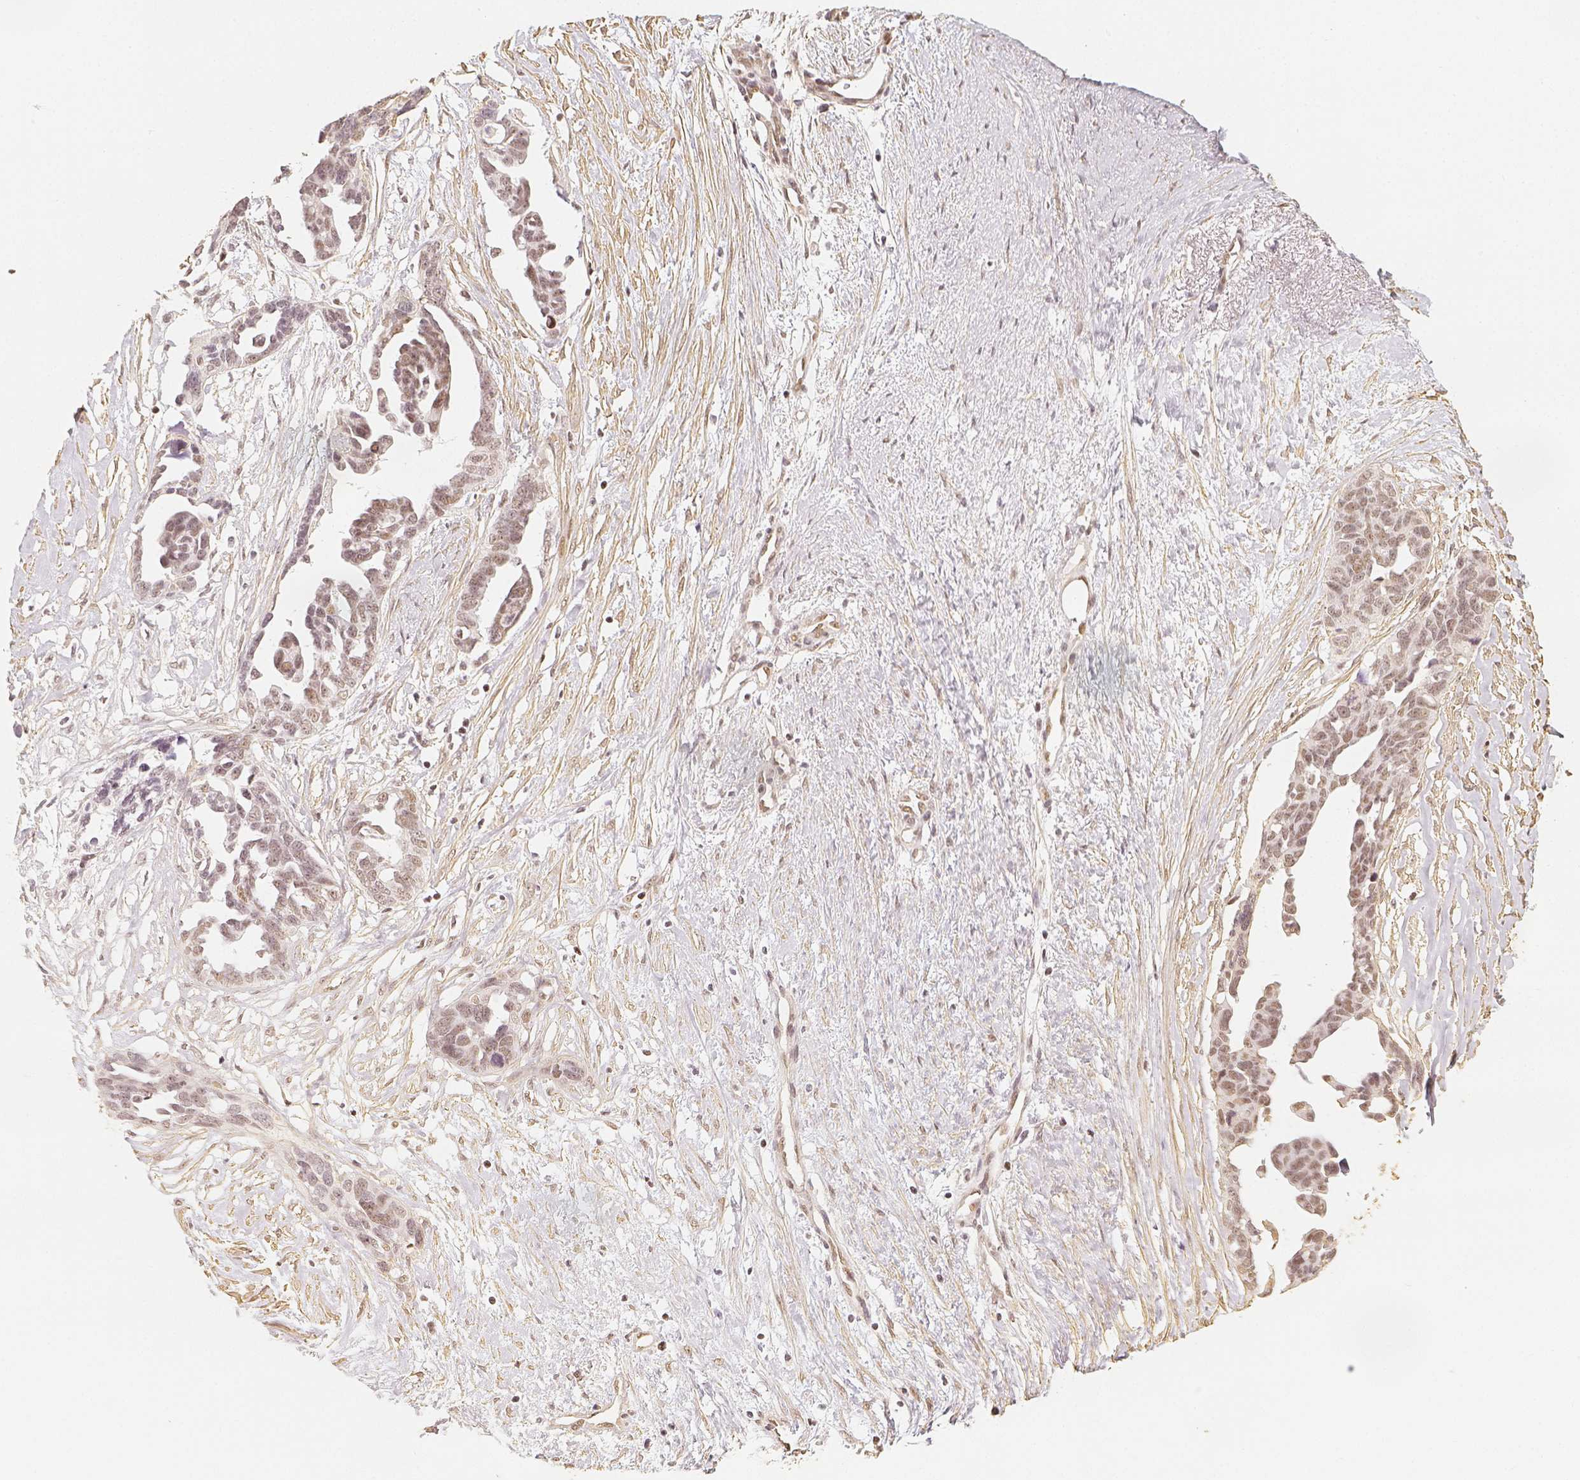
{"staining": {"intensity": "moderate", "quantity": ">75%", "location": "nuclear"}, "tissue": "ovarian cancer", "cell_type": "Tumor cells", "image_type": "cancer", "snomed": [{"axis": "morphology", "description": "Cystadenocarcinoma, serous, NOS"}, {"axis": "topography", "description": "Ovary"}], "caption": "Ovarian cancer (serous cystadenocarcinoma) was stained to show a protein in brown. There is medium levels of moderate nuclear expression in approximately >75% of tumor cells.", "gene": "HDAC1", "patient": {"sex": "female", "age": 69}}